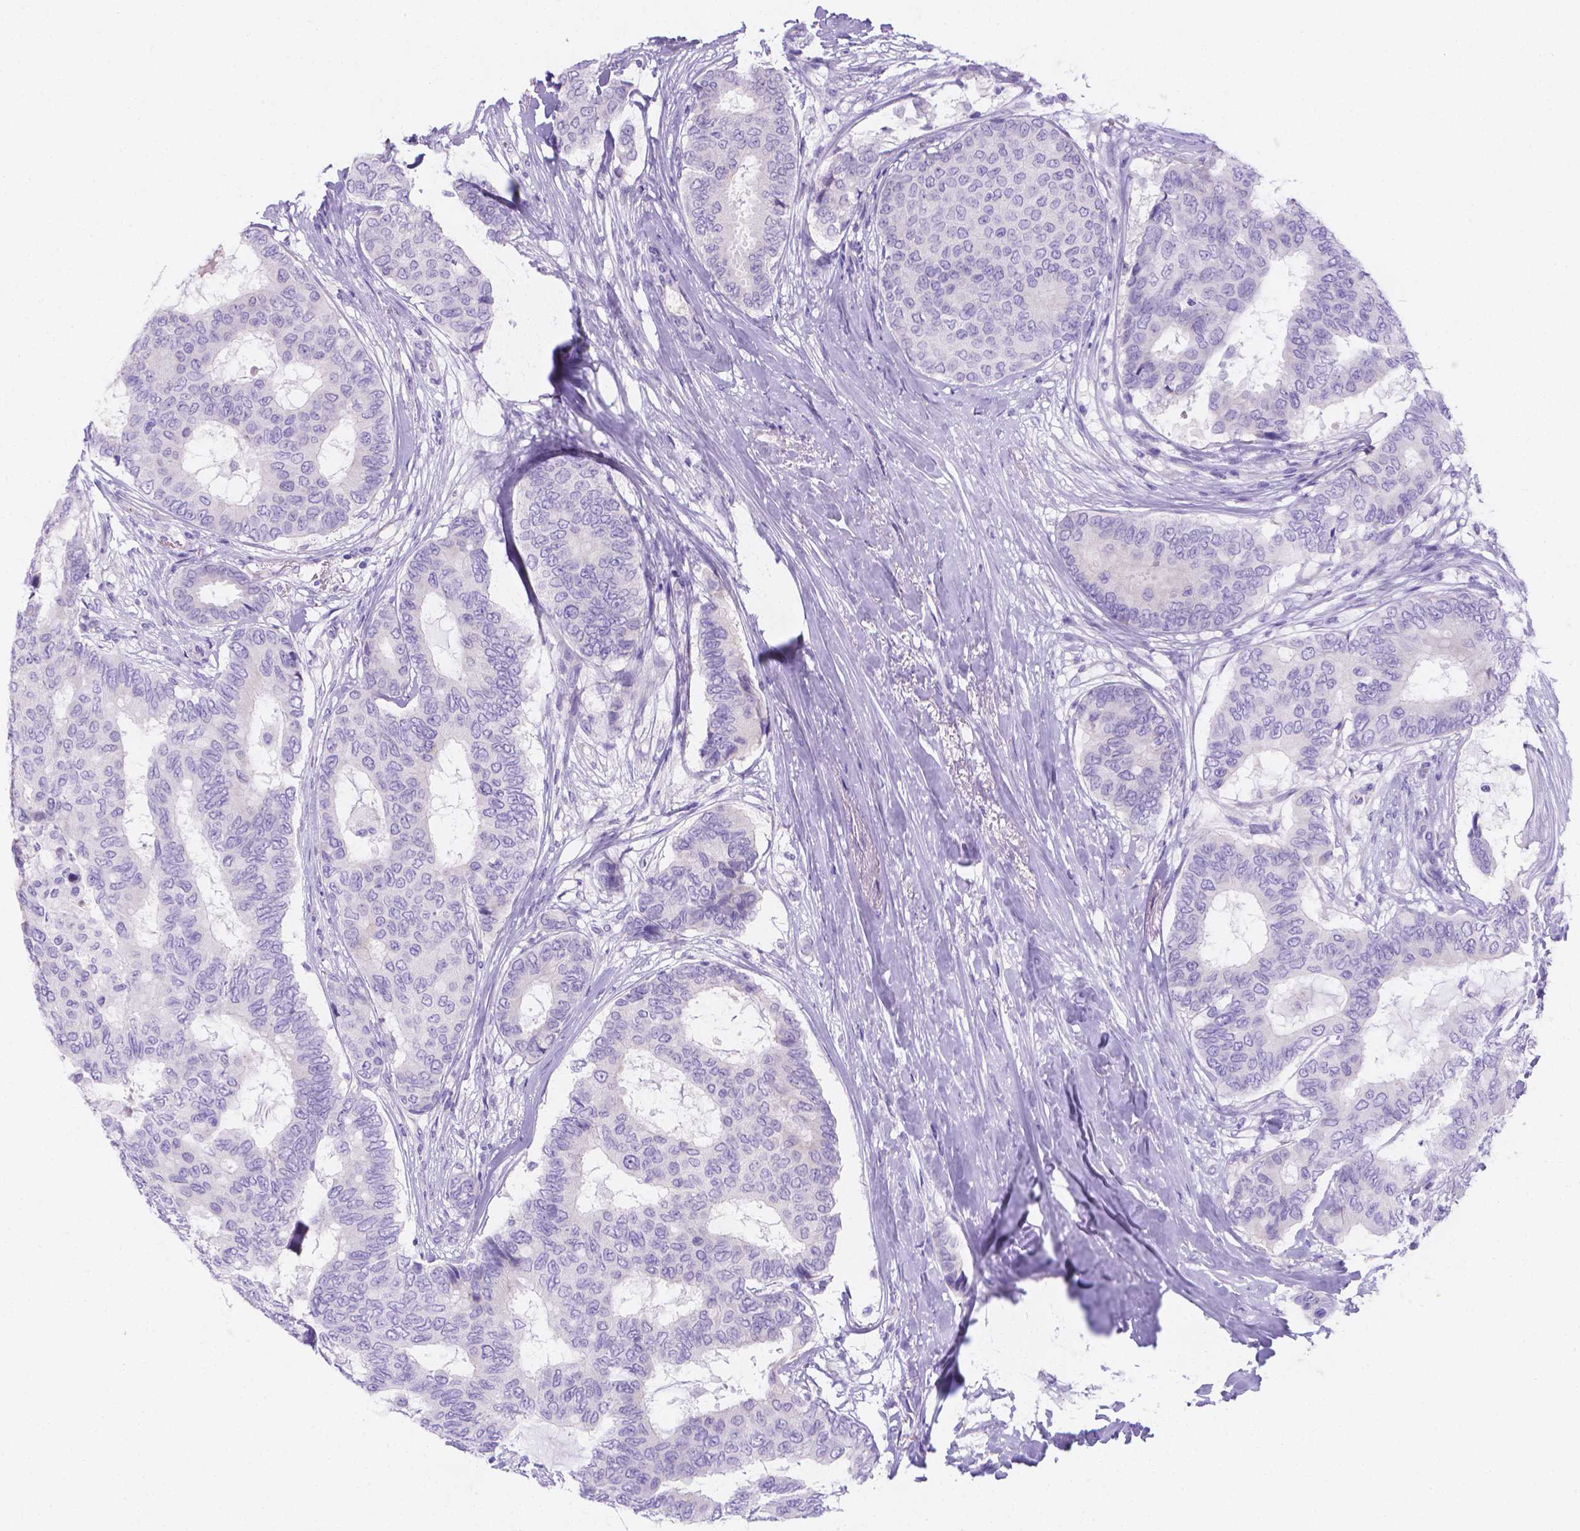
{"staining": {"intensity": "negative", "quantity": "none", "location": "none"}, "tissue": "breast cancer", "cell_type": "Tumor cells", "image_type": "cancer", "snomed": [{"axis": "morphology", "description": "Duct carcinoma"}, {"axis": "topography", "description": "Breast"}], "caption": "Micrograph shows no significant protein positivity in tumor cells of breast cancer. The staining was performed using DAB to visualize the protein expression in brown, while the nuclei were stained in blue with hematoxylin (Magnification: 20x).", "gene": "MLN", "patient": {"sex": "female", "age": 75}}